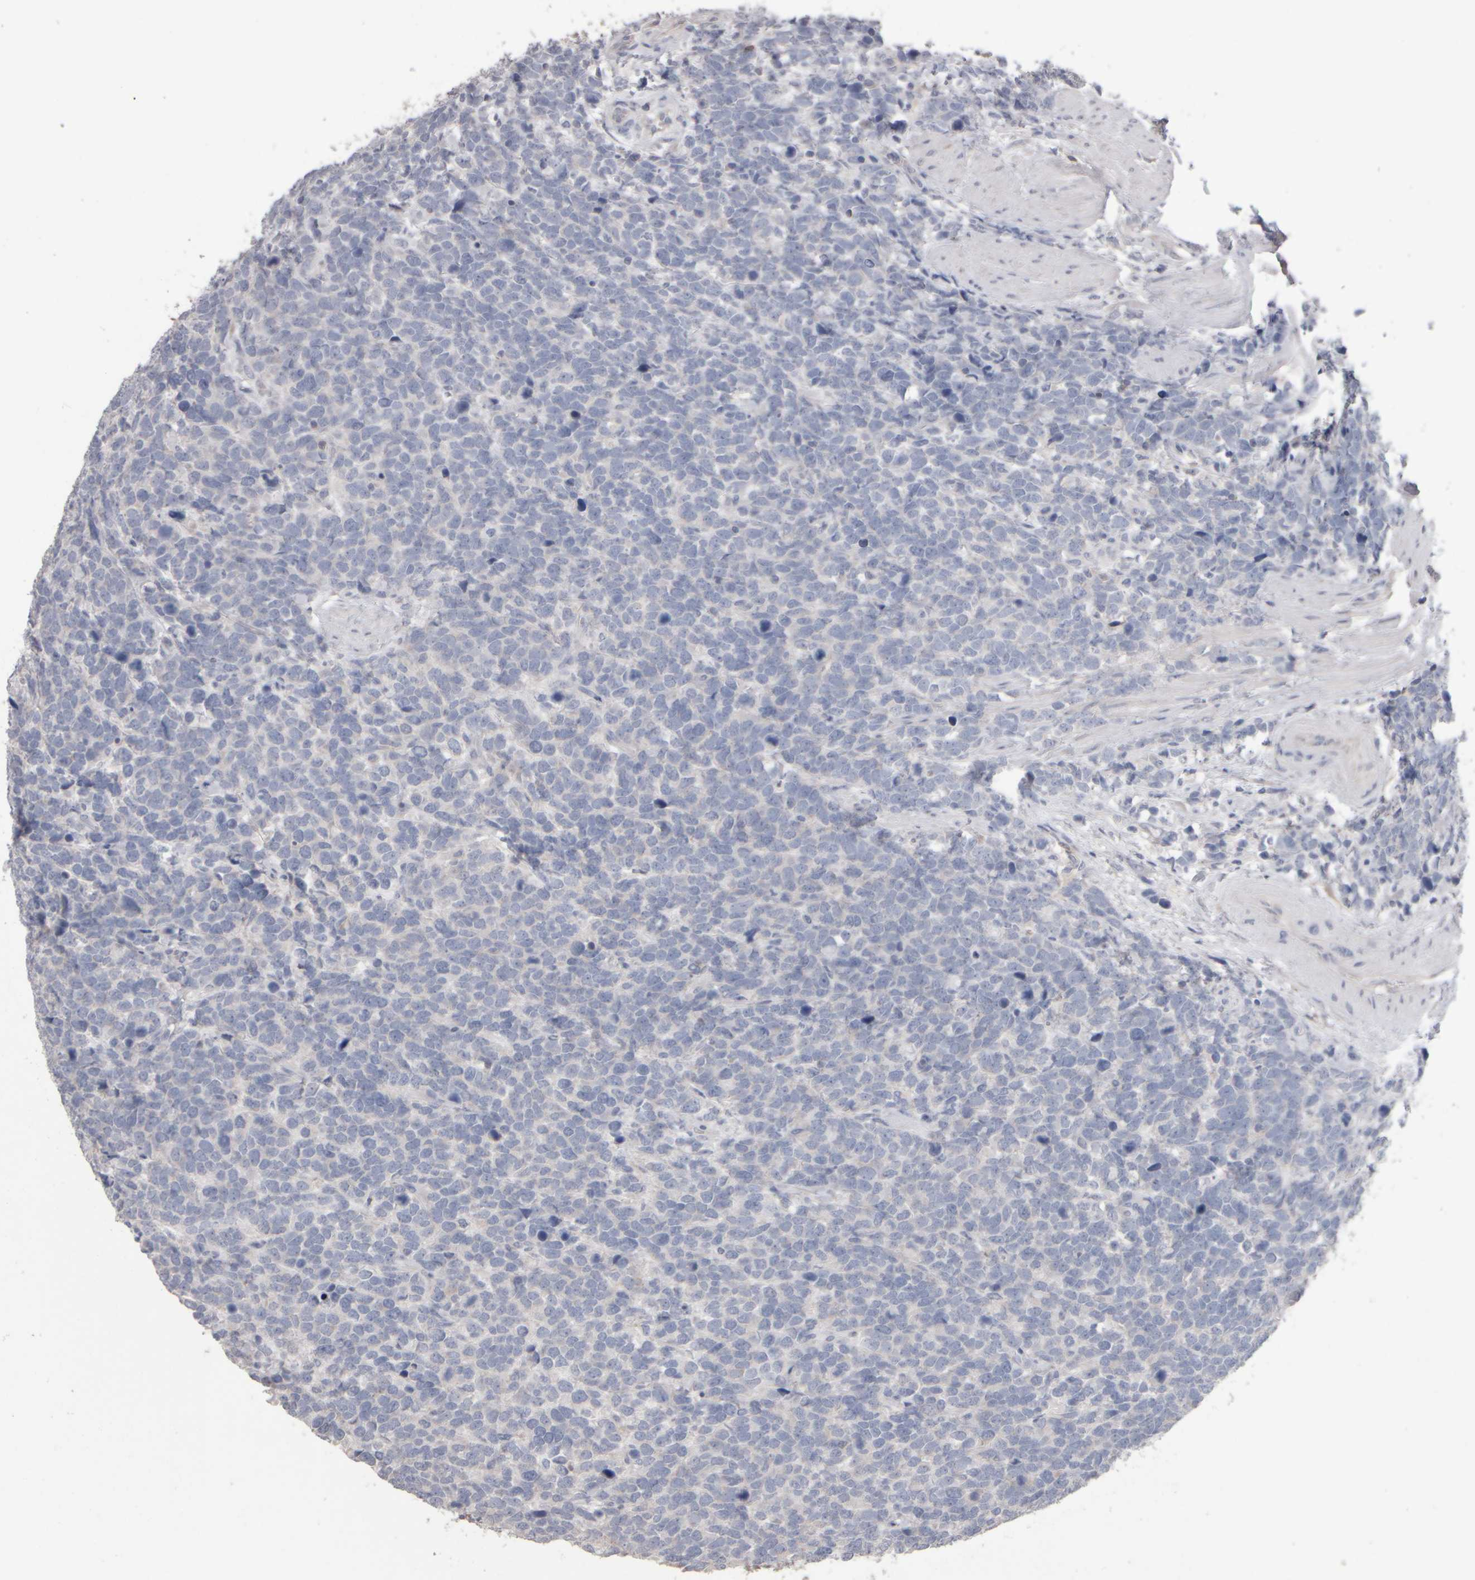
{"staining": {"intensity": "negative", "quantity": "none", "location": "none"}, "tissue": "urothelial cancer", "cell_type": "Tumor cells", "image_type": "cancer", "snomed": [{"axis": "morphology", "description": "Urothelial carcinoma, High grade"}, {"axis": "topography", "description": "Urinary bladder"}], "caption": "Immunohistochemical staining of urothelial cancer demonstrates no significant positivity in tumor cells.", "gene": "EPHX2", "patient": {"sex": "female", "age": 82}}